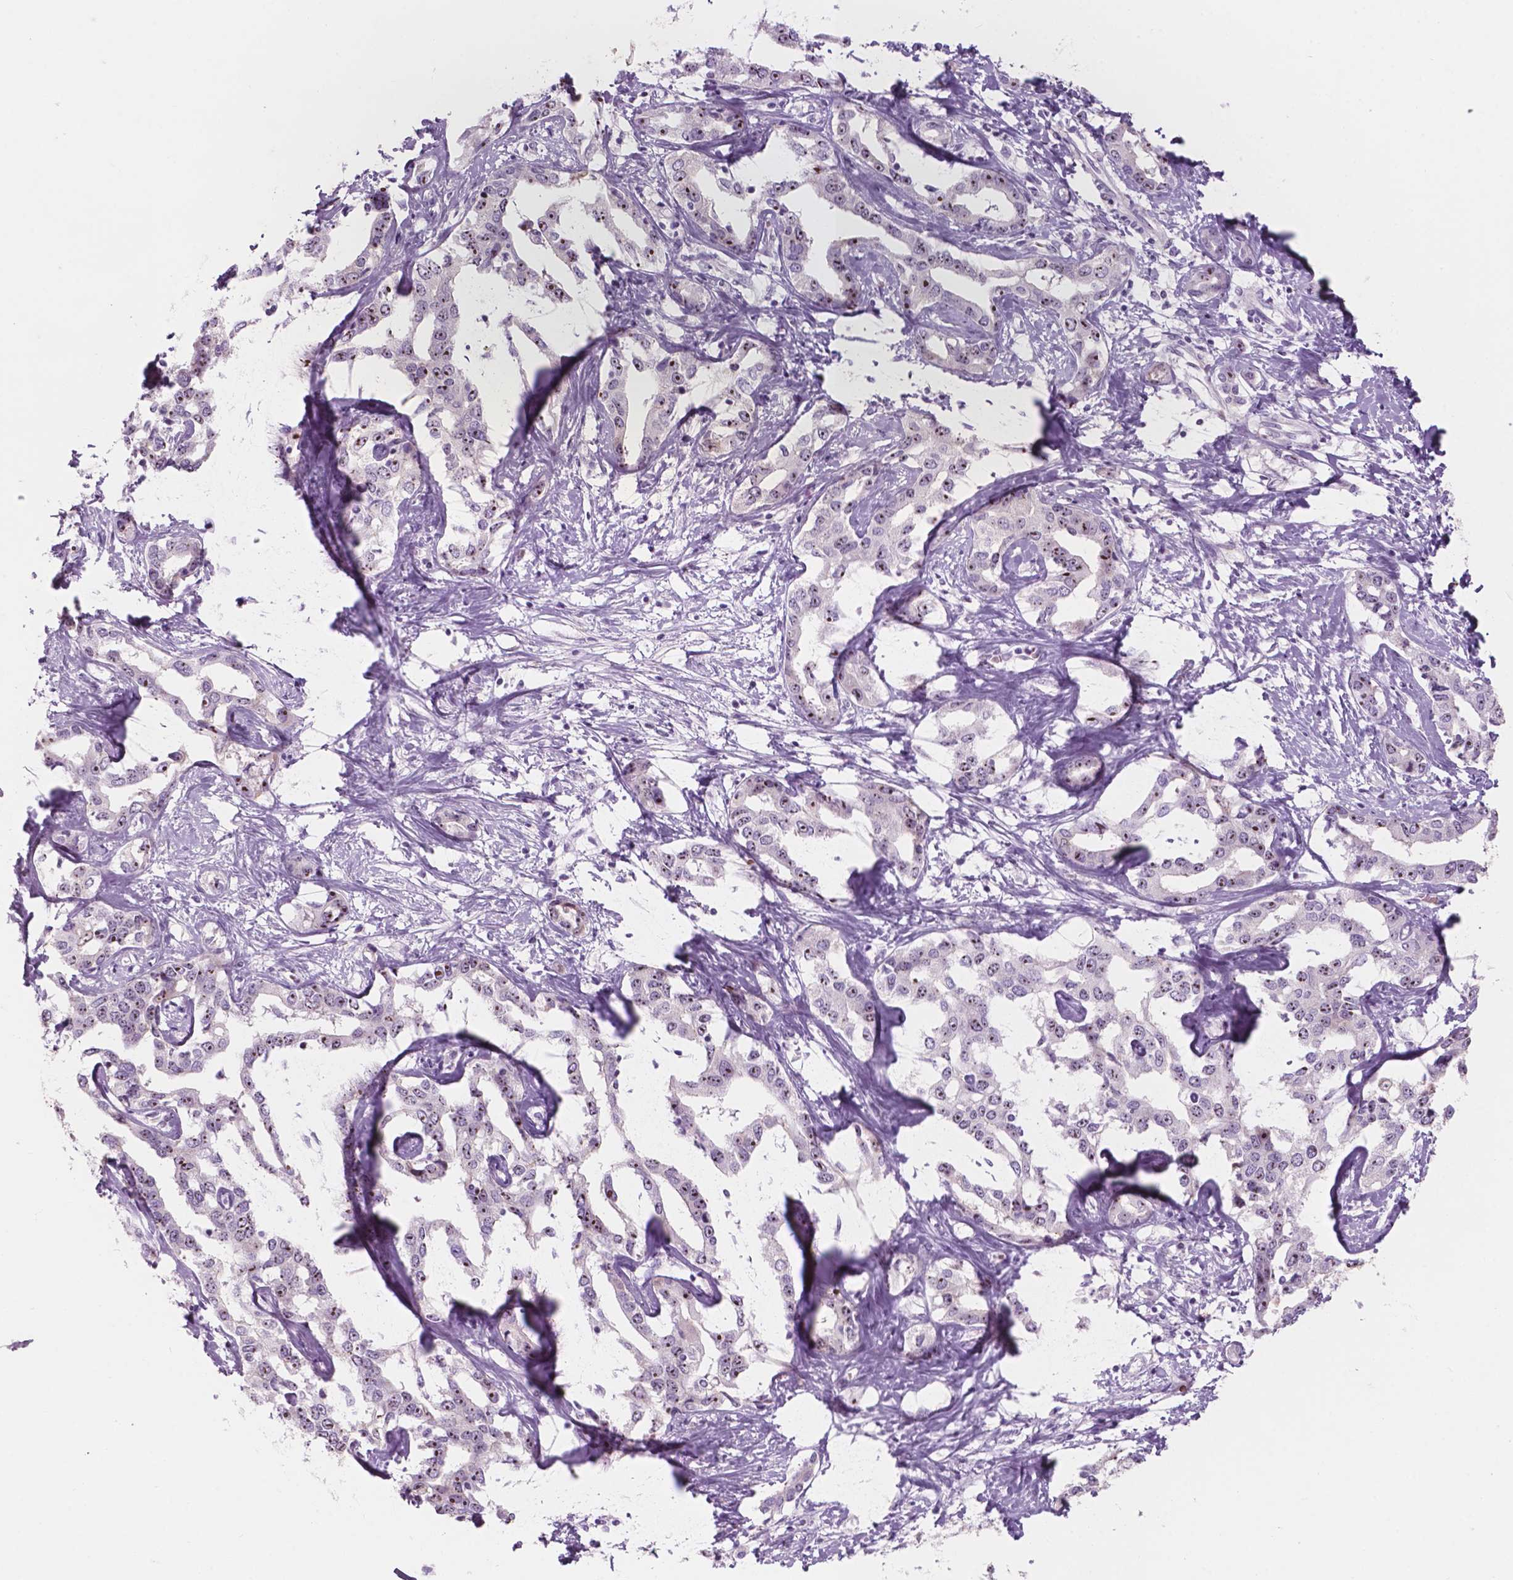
{"staining": {"intensity": "moderate", "quantity": "25%-75%", "location": "nuclear"}, "tissue": "liver cancer", "cell_type": "Tumor cells", "image_type": "cancer", "snomed": [{"axis": "morphology", "description": "Cholangiocarcinoma"}, {"axis": "topography", "description": "Liver"}], "caption": "A medium amount of moderate nuclear staining is identified in about 25%-75% of tumor cells in cholangiocarcinoma (liver) tissue.", "gene": "ZNF853", "patient": {"sex": "male", "age": 59}}